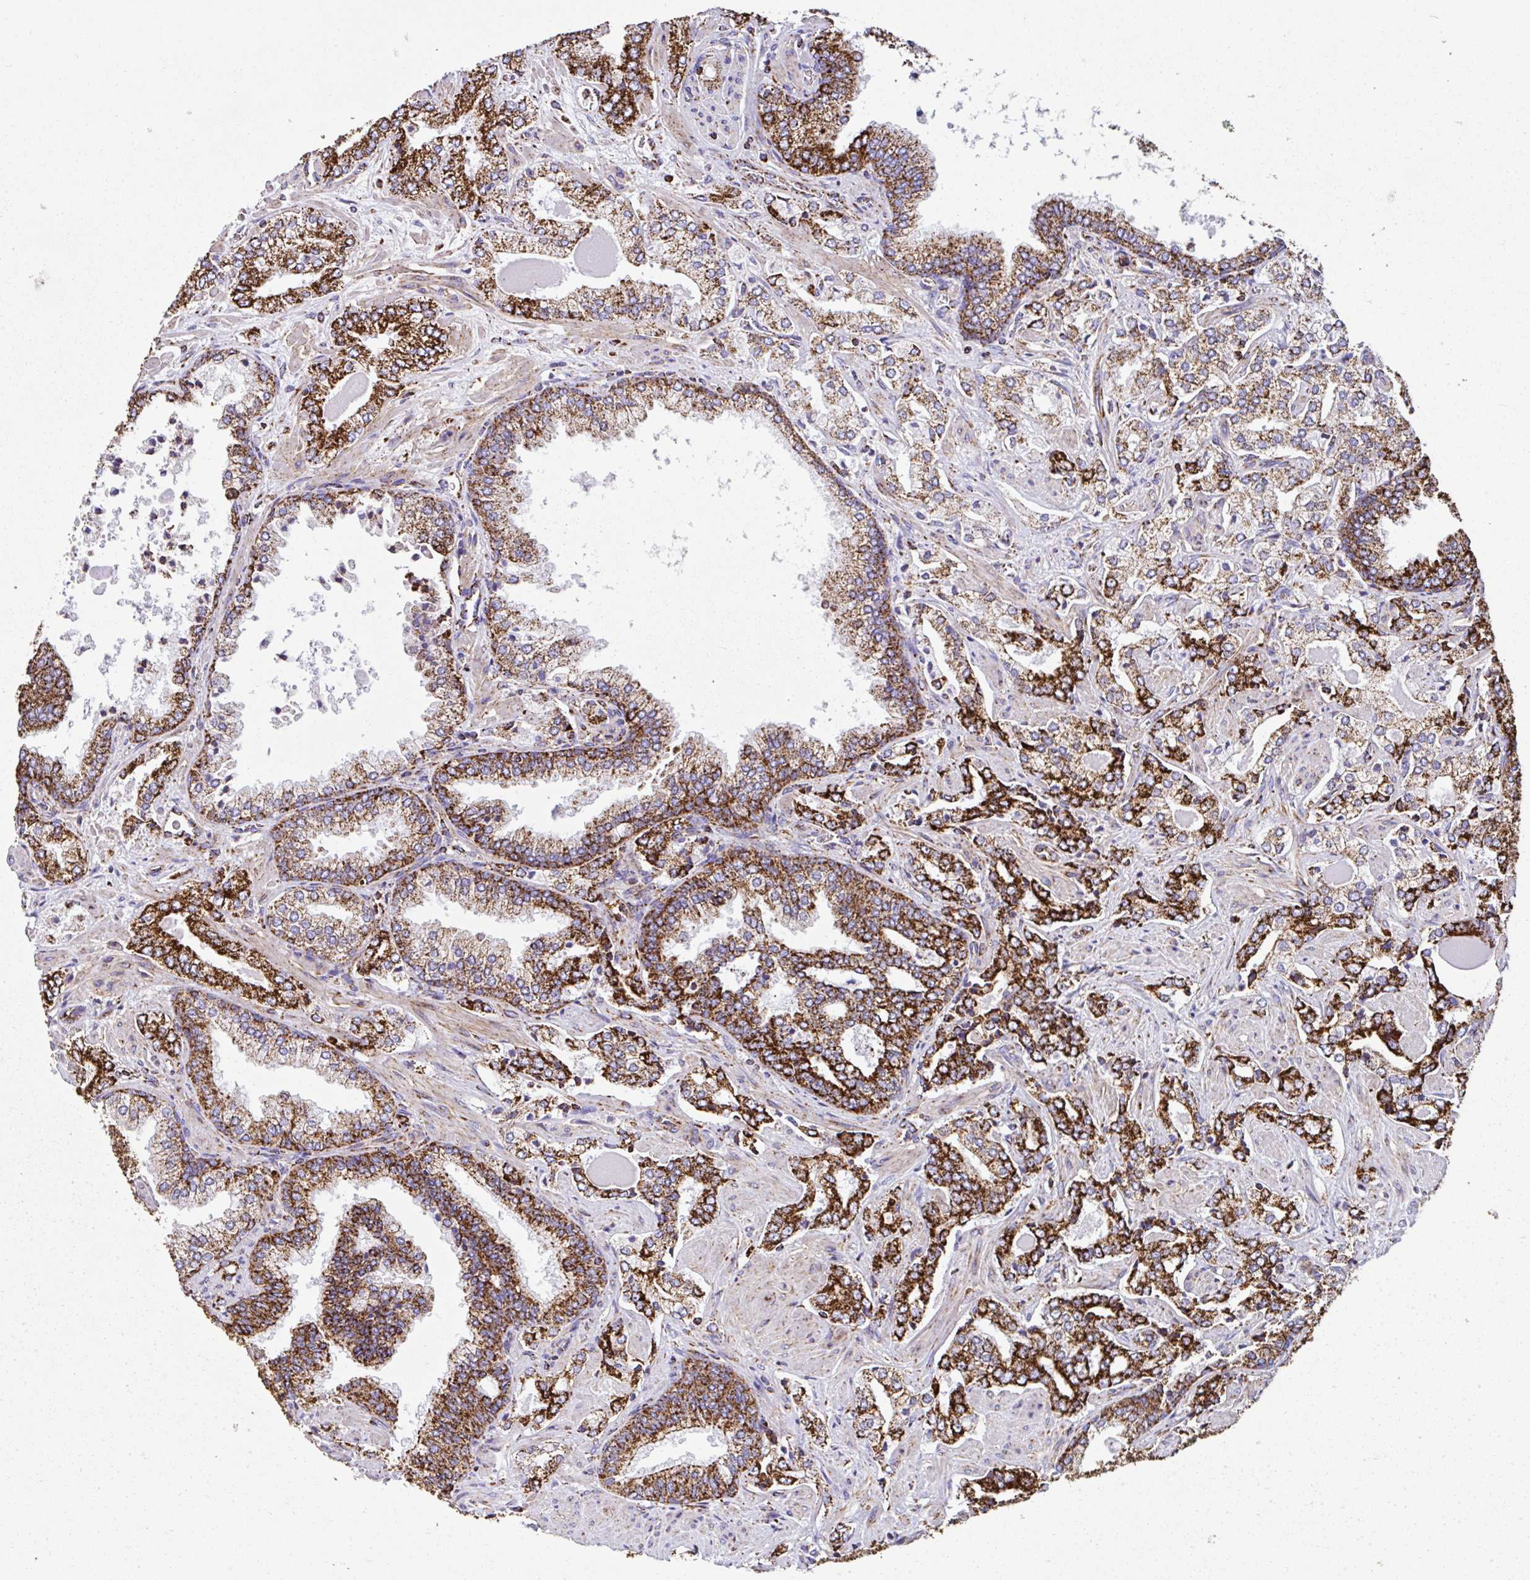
{"staining": {"intensity": "strong", "quantity": ">75%", "location": "cytoplasmic/membranous"}, "tissue": "prostate cancer", "cell_type": "Tumor cells", "image_type": "cancer", "snomed": [{"axis": "morphology", "description": "Adenocarcinoma, High grade"}, {"axis": "topography", "description": "Prostate"}], "caption": "DAB (3,3'-diaminobenzidine) immunohistochemical staining of prostate cancer (adenocarcinoma (high-grade)) exhibits strong cytoplasmic/membranous protein staining in about >75% of tumor cells.", "gene": "ANKRD33B", "patient": {"sex": "male", "age": 60}}